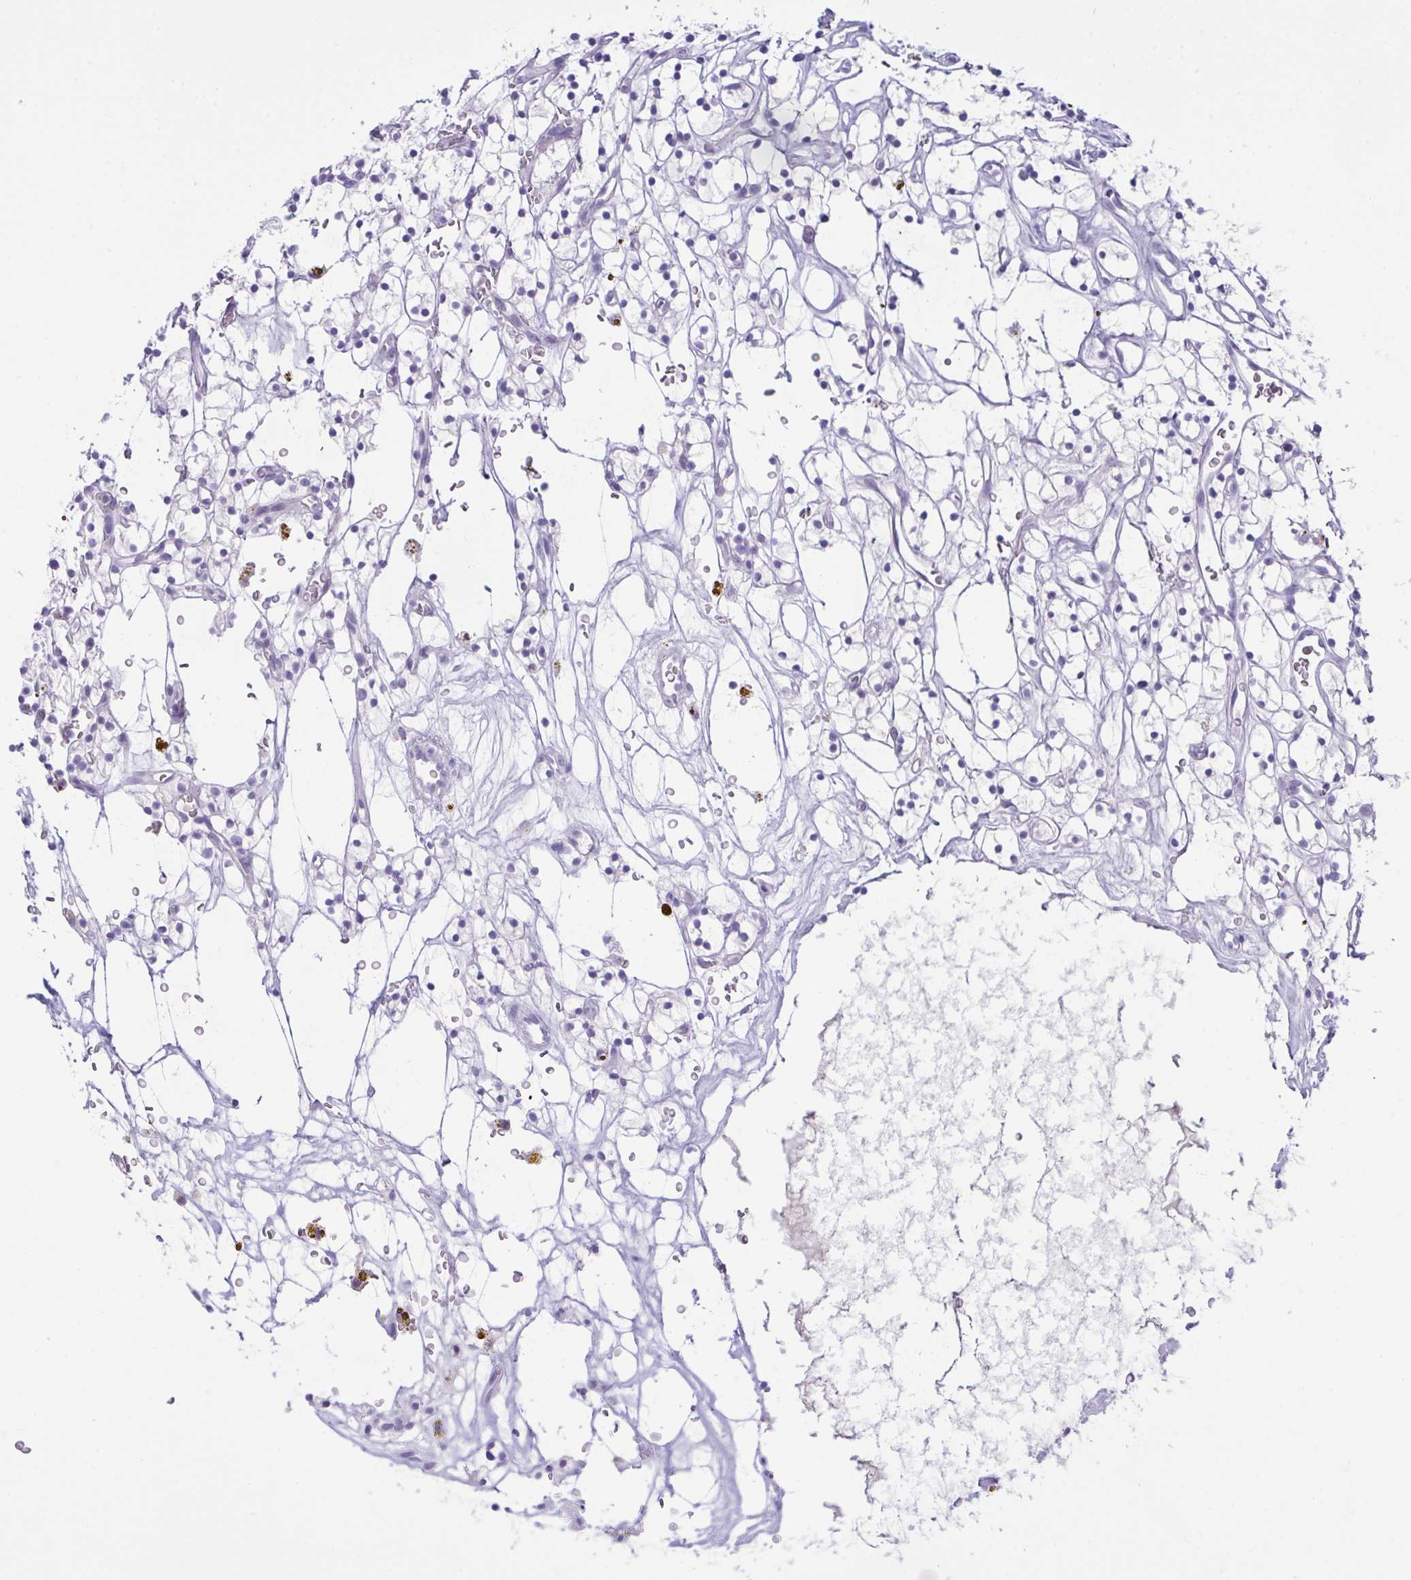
{"staining": {"intensity": "negative", "quantity": "none", "location": "none"}, "tissue": "renal cancer", "cell_type": "Tumor cells", "image_type": "cancer", "snomed": [{"axis": "morphology", "description": "Adenocarcinoma, NOS"}, {"axis": "topography", "description": "Kidney"}], "caption": "Immunohistochemical staining of renal cancer (adenocarcinoma) exhibits no significant staining in tumor cells. (Stains: DAB IHC with hematoxylin counter stain, Microscopy: brightfield microscopy at high magnification).", "gene": "GLB1L2", "patient": {"sex": "female", "age": 64}}